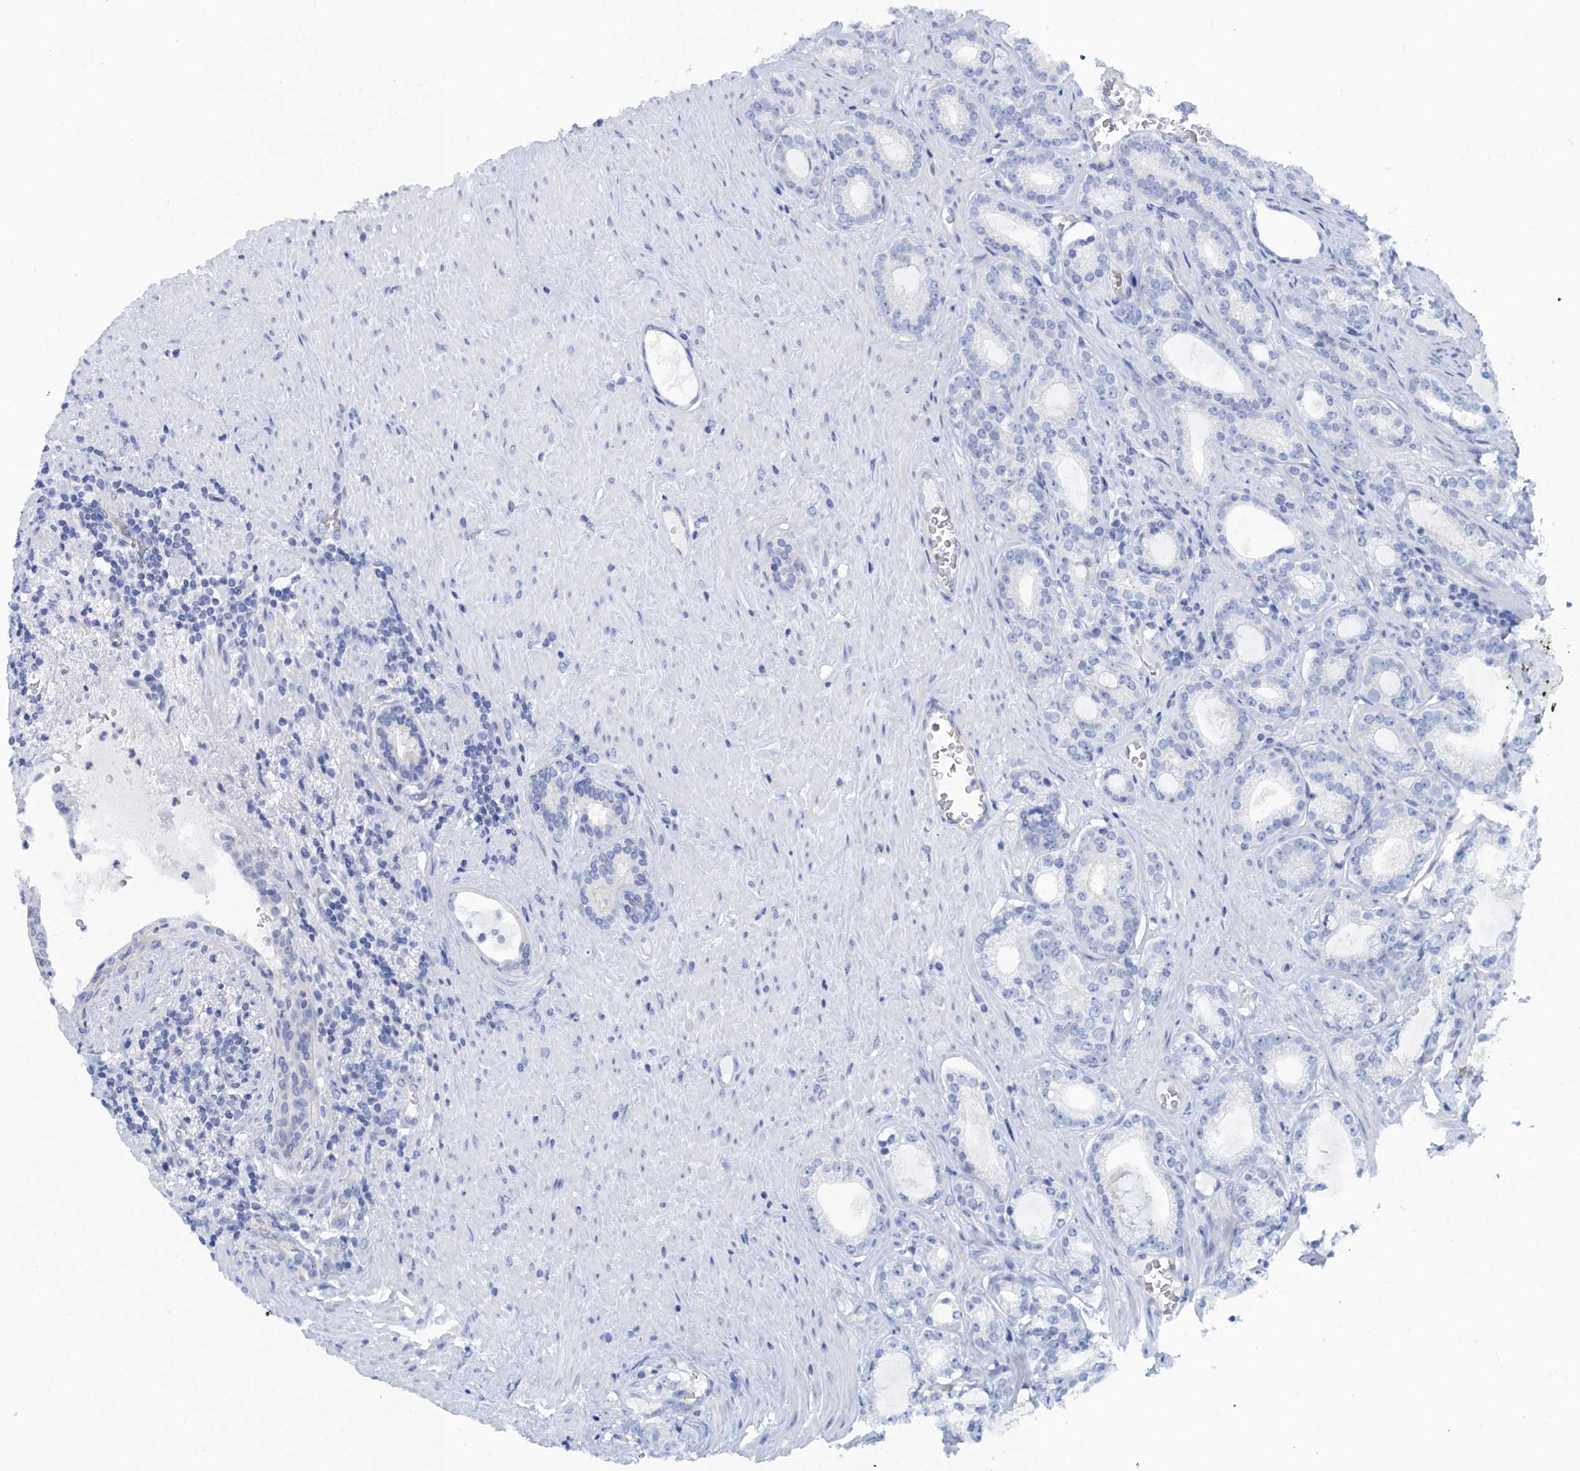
{"staining": {"intensity": "negative", "quantity": "none", "location": "none"}, "tissue": "prostate cancer", "cell_type": "Tumor cells", "image_type": "cancer", "snomed": [{"axis": "morphology", "description": "Adenocarcinoma, Low grade"}, {"axis": "topography", "description": "Prostate"}], "caption": "Tumor cells show no significant protein positivity in low-grade adenocarcinoma (prostate).", "gene": "CALML5", "patient": {"sex": "male", "age": 71}}